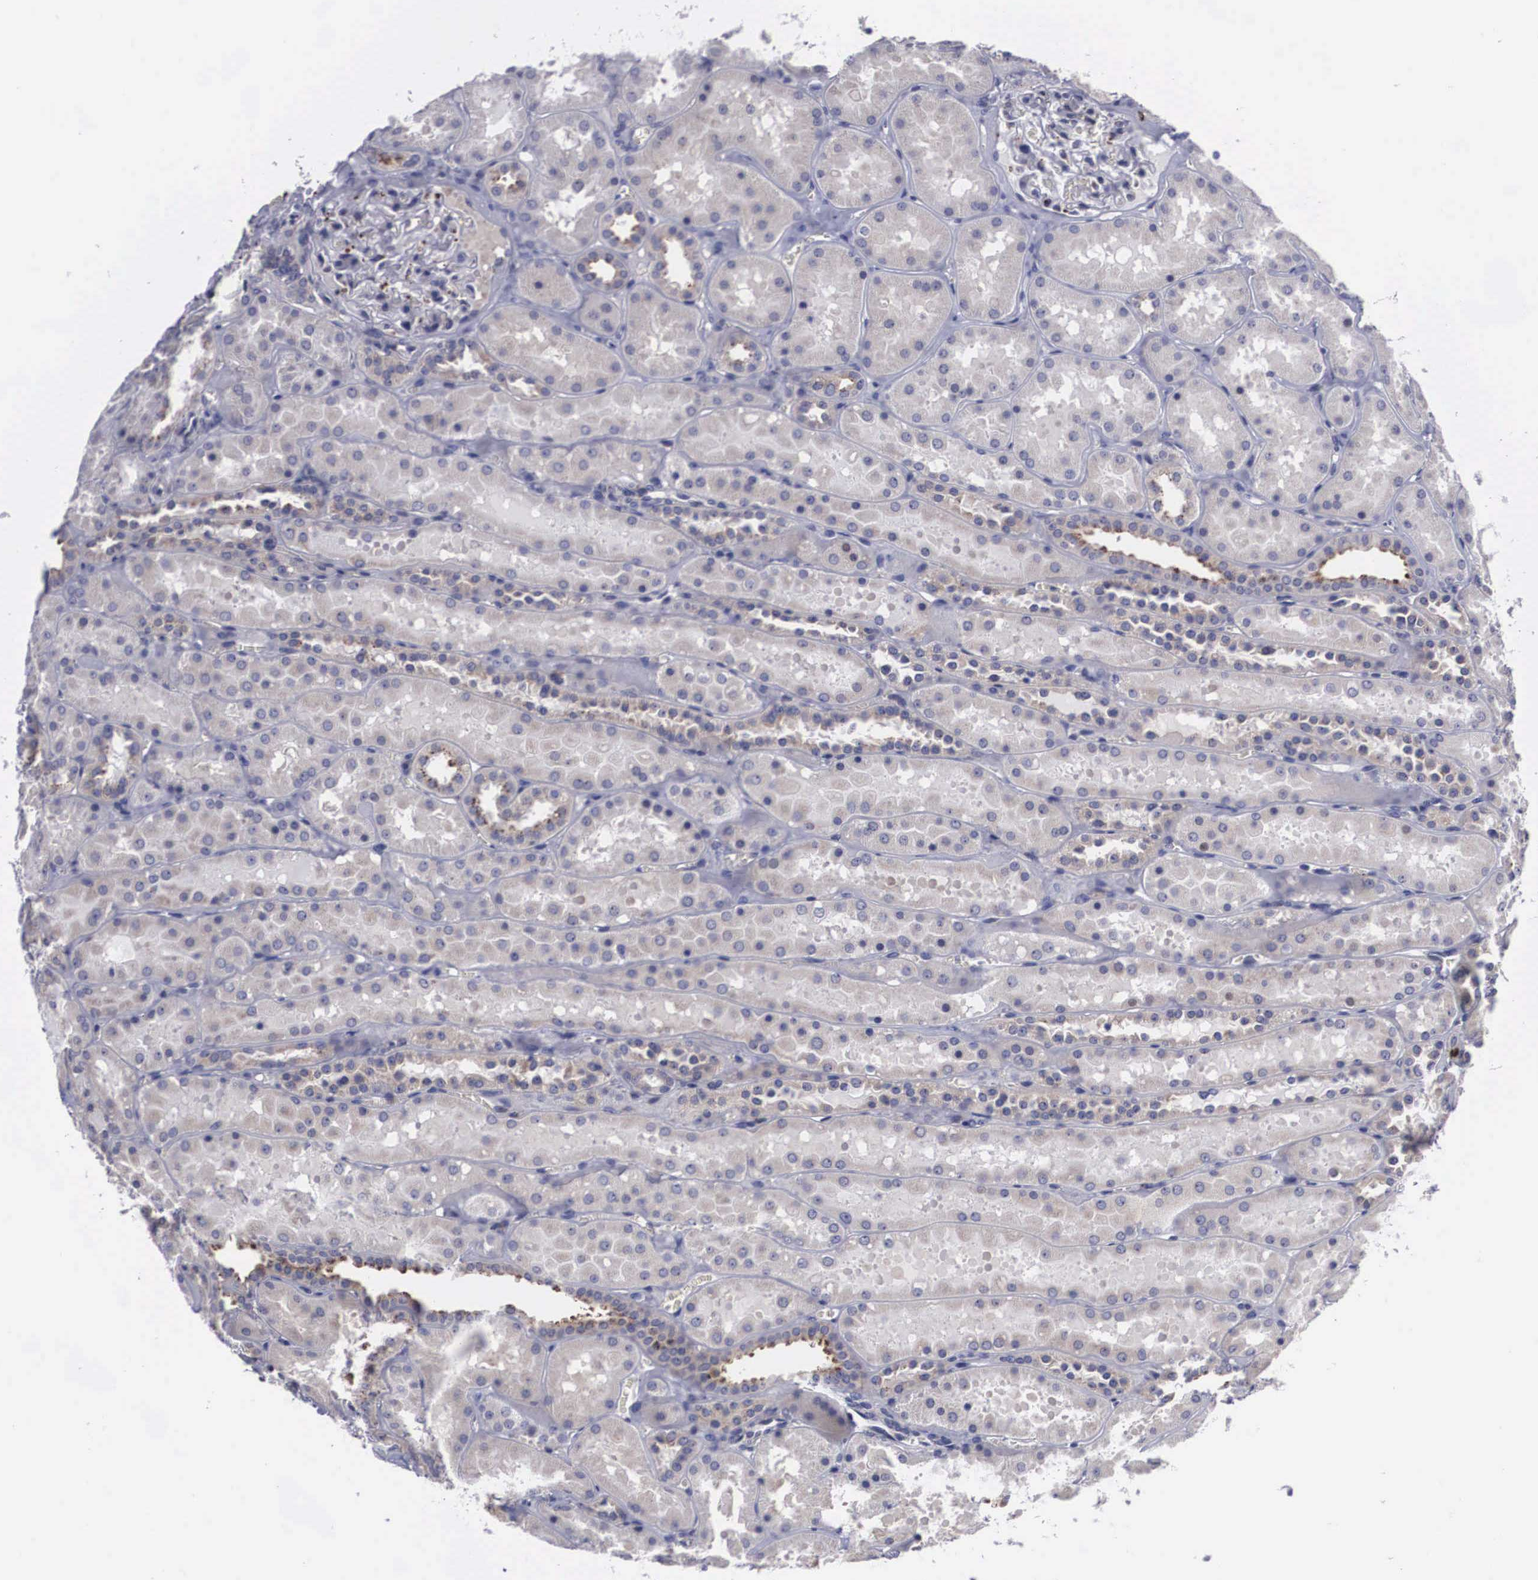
{"staining": {"intensity": "negative", "quantity": "none", "location": "none"}, "tissue": "kidney", "cell_type": "Cells in glomeruli", "image_type": "normal", "snomed": [{"axis": "morphology", "description": "Normal tissue, NOS"}, {"axis": "topography", "description": "Kidney"}], "caption": "A histopathology image of human kidney is negative for staining in cells in glomeruli. (Immunohistochemistry, brightfield microscopy, high magnification).", "gene": "CRELD2", "patient": {"sex": "female", "age": 52}}